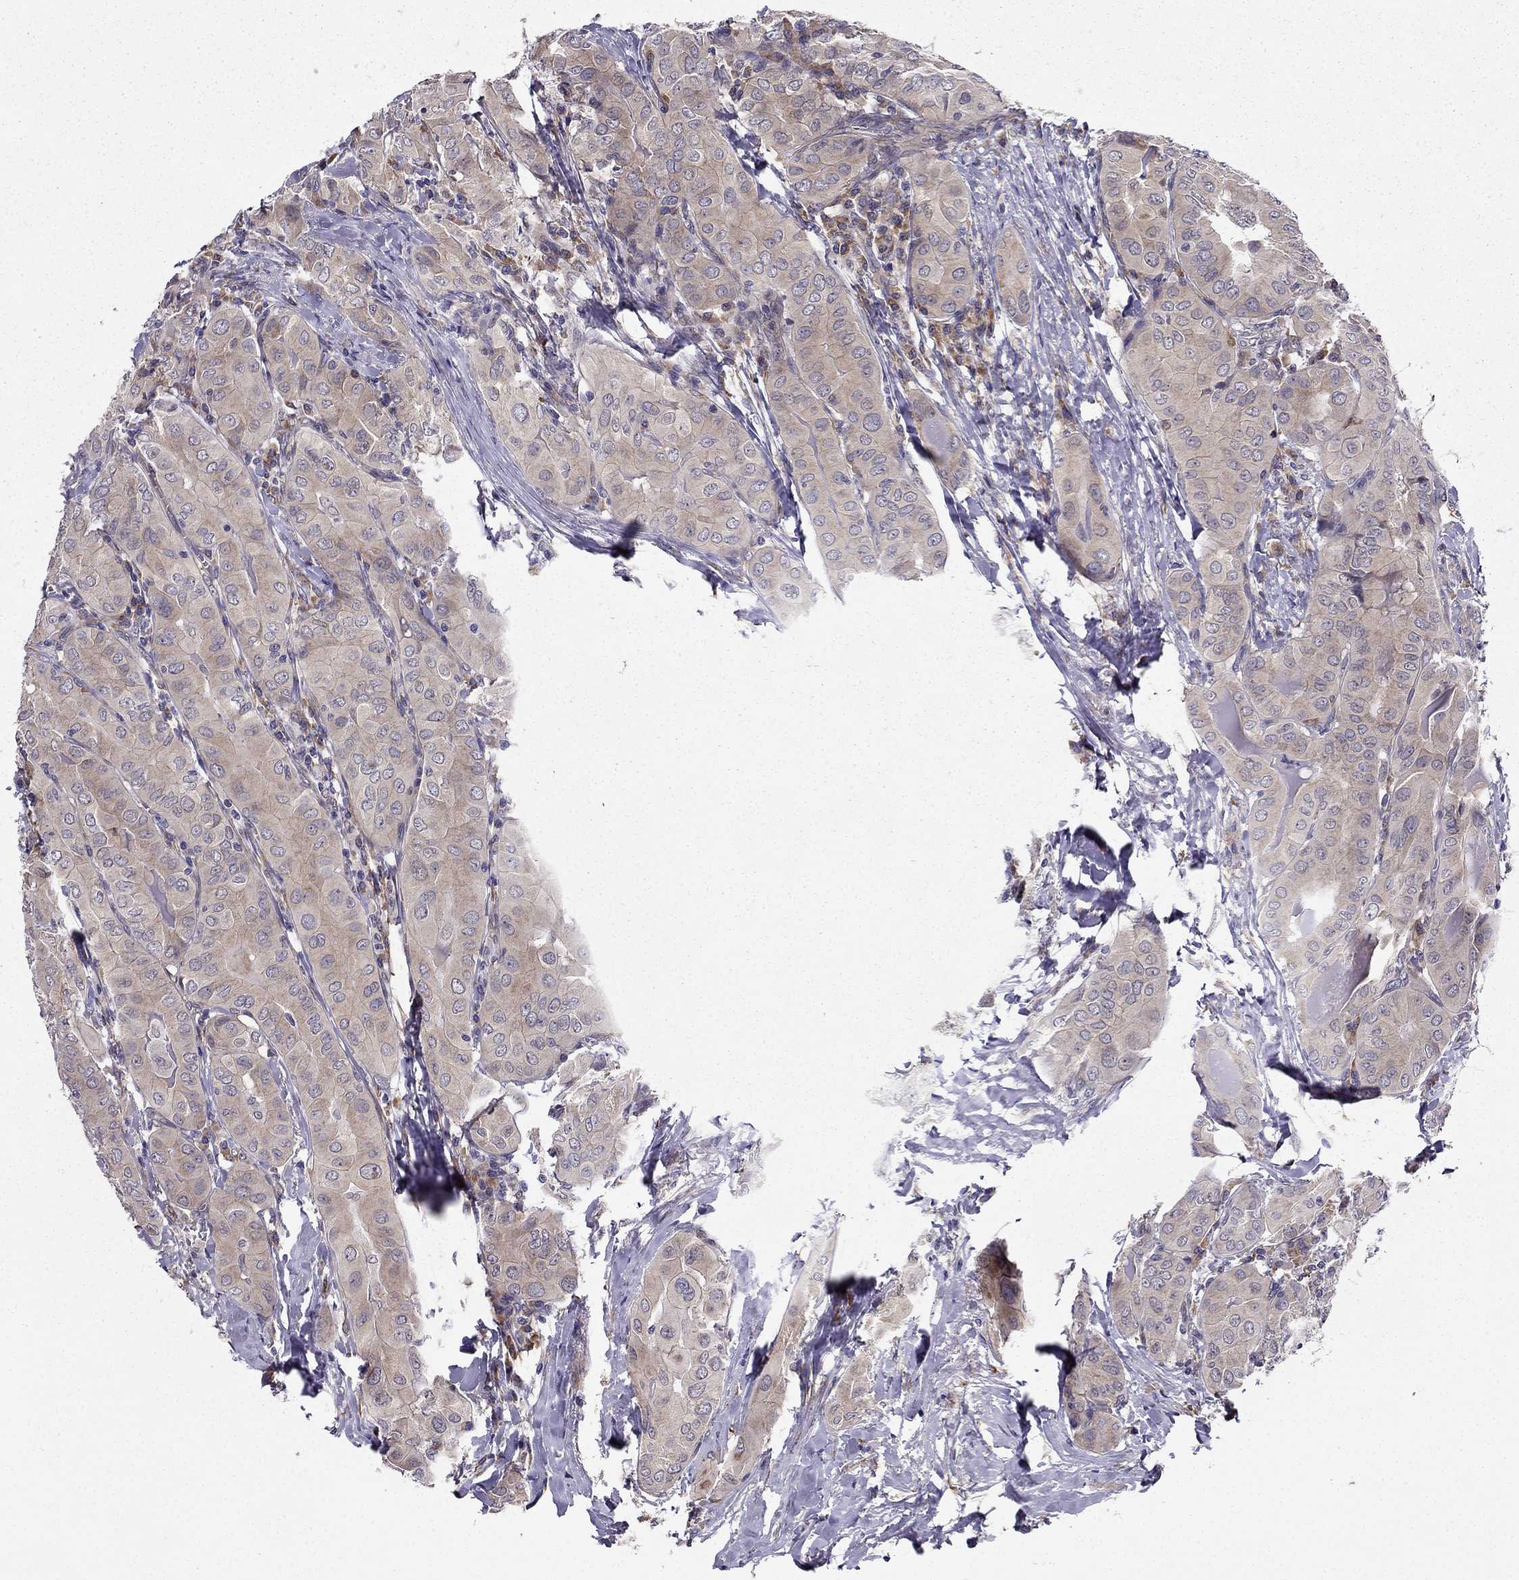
{"staining": {"intensity": "weak", "quantity": "25%-75%", "location": "cytoplasmic/membranous"}, "tissue": "thyroid cancer", "cell_type": "Tumor cells", "image_type": "cancer", "snomed": [{"axis": "morphology", "description": "Papillary adenocarcinoma, NOS"}, {"axis": "topography", "description": "Thyroid gland"}], "caption": "There is low levels of weak cytoplasmic/membranous positivity in tumor cells of thyroid papillary adenocarcinoma, as demonstrated by immunohistochemical staining (brown color).", "gene": "ARHGEF28", "patient": {"sex": "female", "age": 37}}